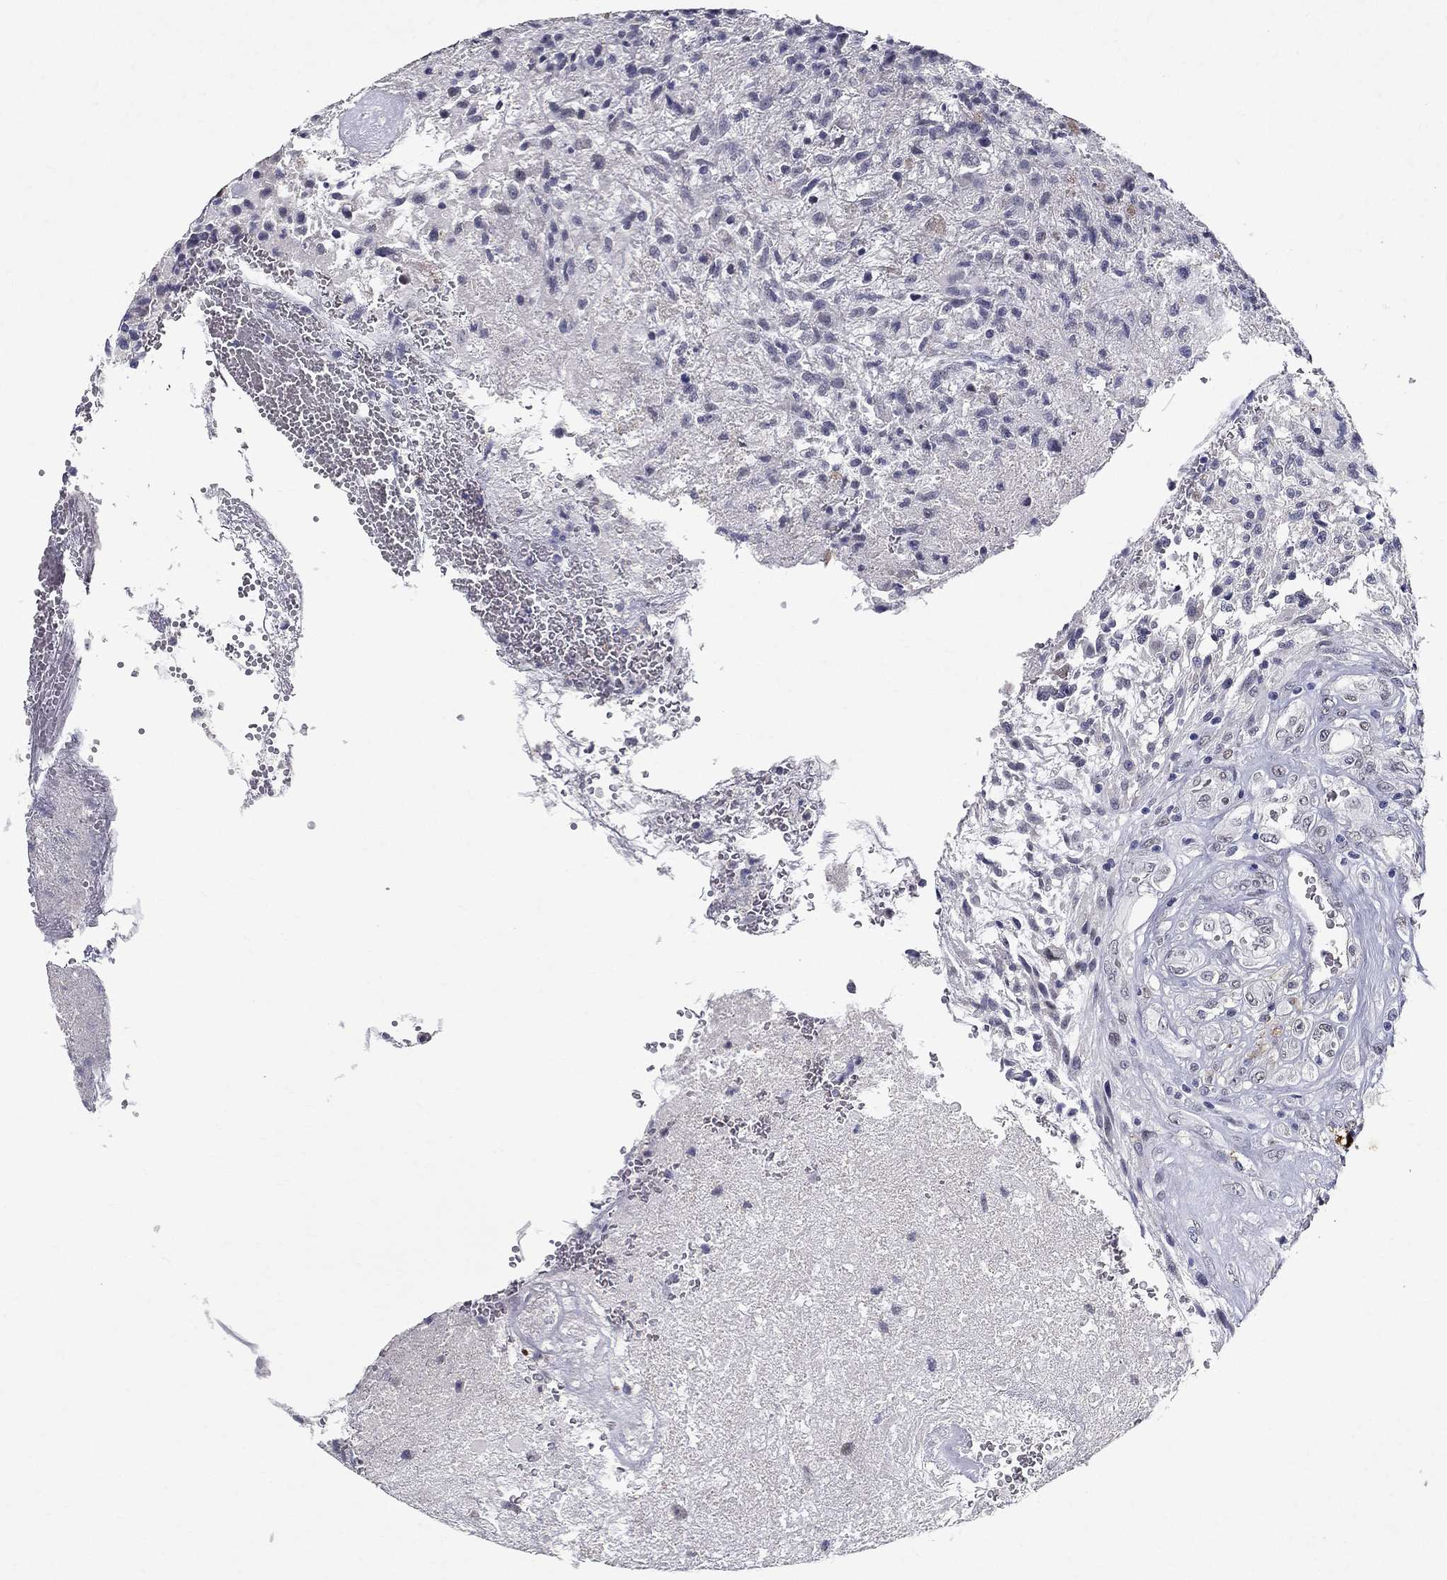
{"staining": {"intensity": "negative", "quantity": "none", "location": "none"}, "tissue": "glioma", "cell_type": "Tumor cells", "image_type": "cancer", "snomed": [{"axis": "morphology", "description": "Glioma, malignant, High grade"}, {"axis": "topography", "description": "Brain"}], "caption": "Immunohistochemistry micrograph of neoplastic tissue: glioma stained with DAB (3,3'-diaminobenzidine) shows no significant protein expression in tumor cells.", "gene": "RBFOX1", "patient": {"sex": "male", "age": 56}}